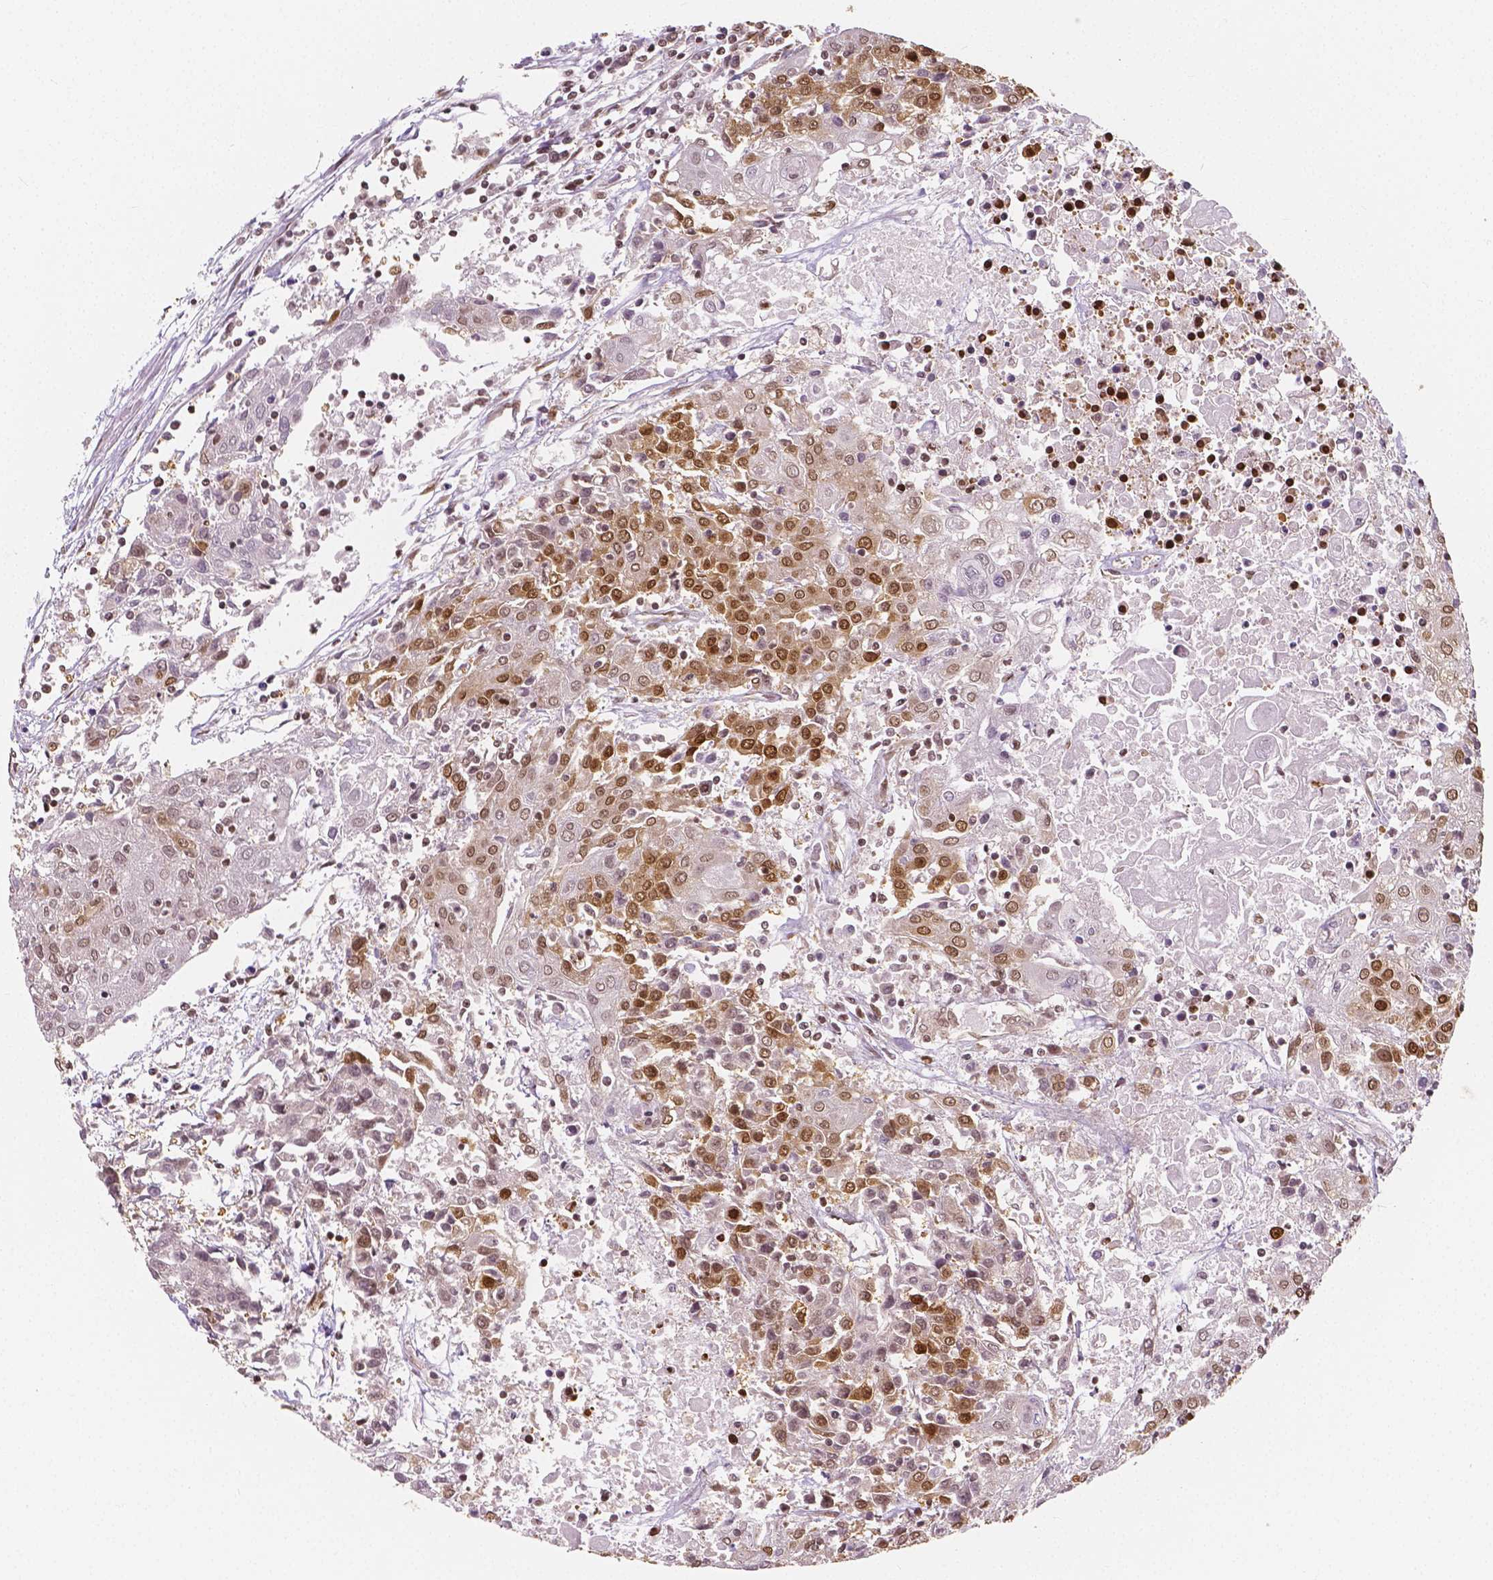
{"staining": {"intensity": "moderate", "quantity": ">75%", "location": "cytoplasmic/membranous,nuclear"}, "tissue": "urothelial cancer", "cell_type": "Tumor cells", "image_type": "cancer", "snomed": [{"axis": "morphology", "description": "Urothelial carcinoma, High grade"}, {"axis": "topography", "description": "Urinary bladder"}], "caption": "Immunohistochemistry (IHC) (DAB) staining of urothelial carcinoma (high-grade) reveals moderate cytoplasmic/membranous and nuclear protein expression in about >75% of tumor cells.", "gene": "NUCKS1", "patient": {"sex": "female", "age": 85}}